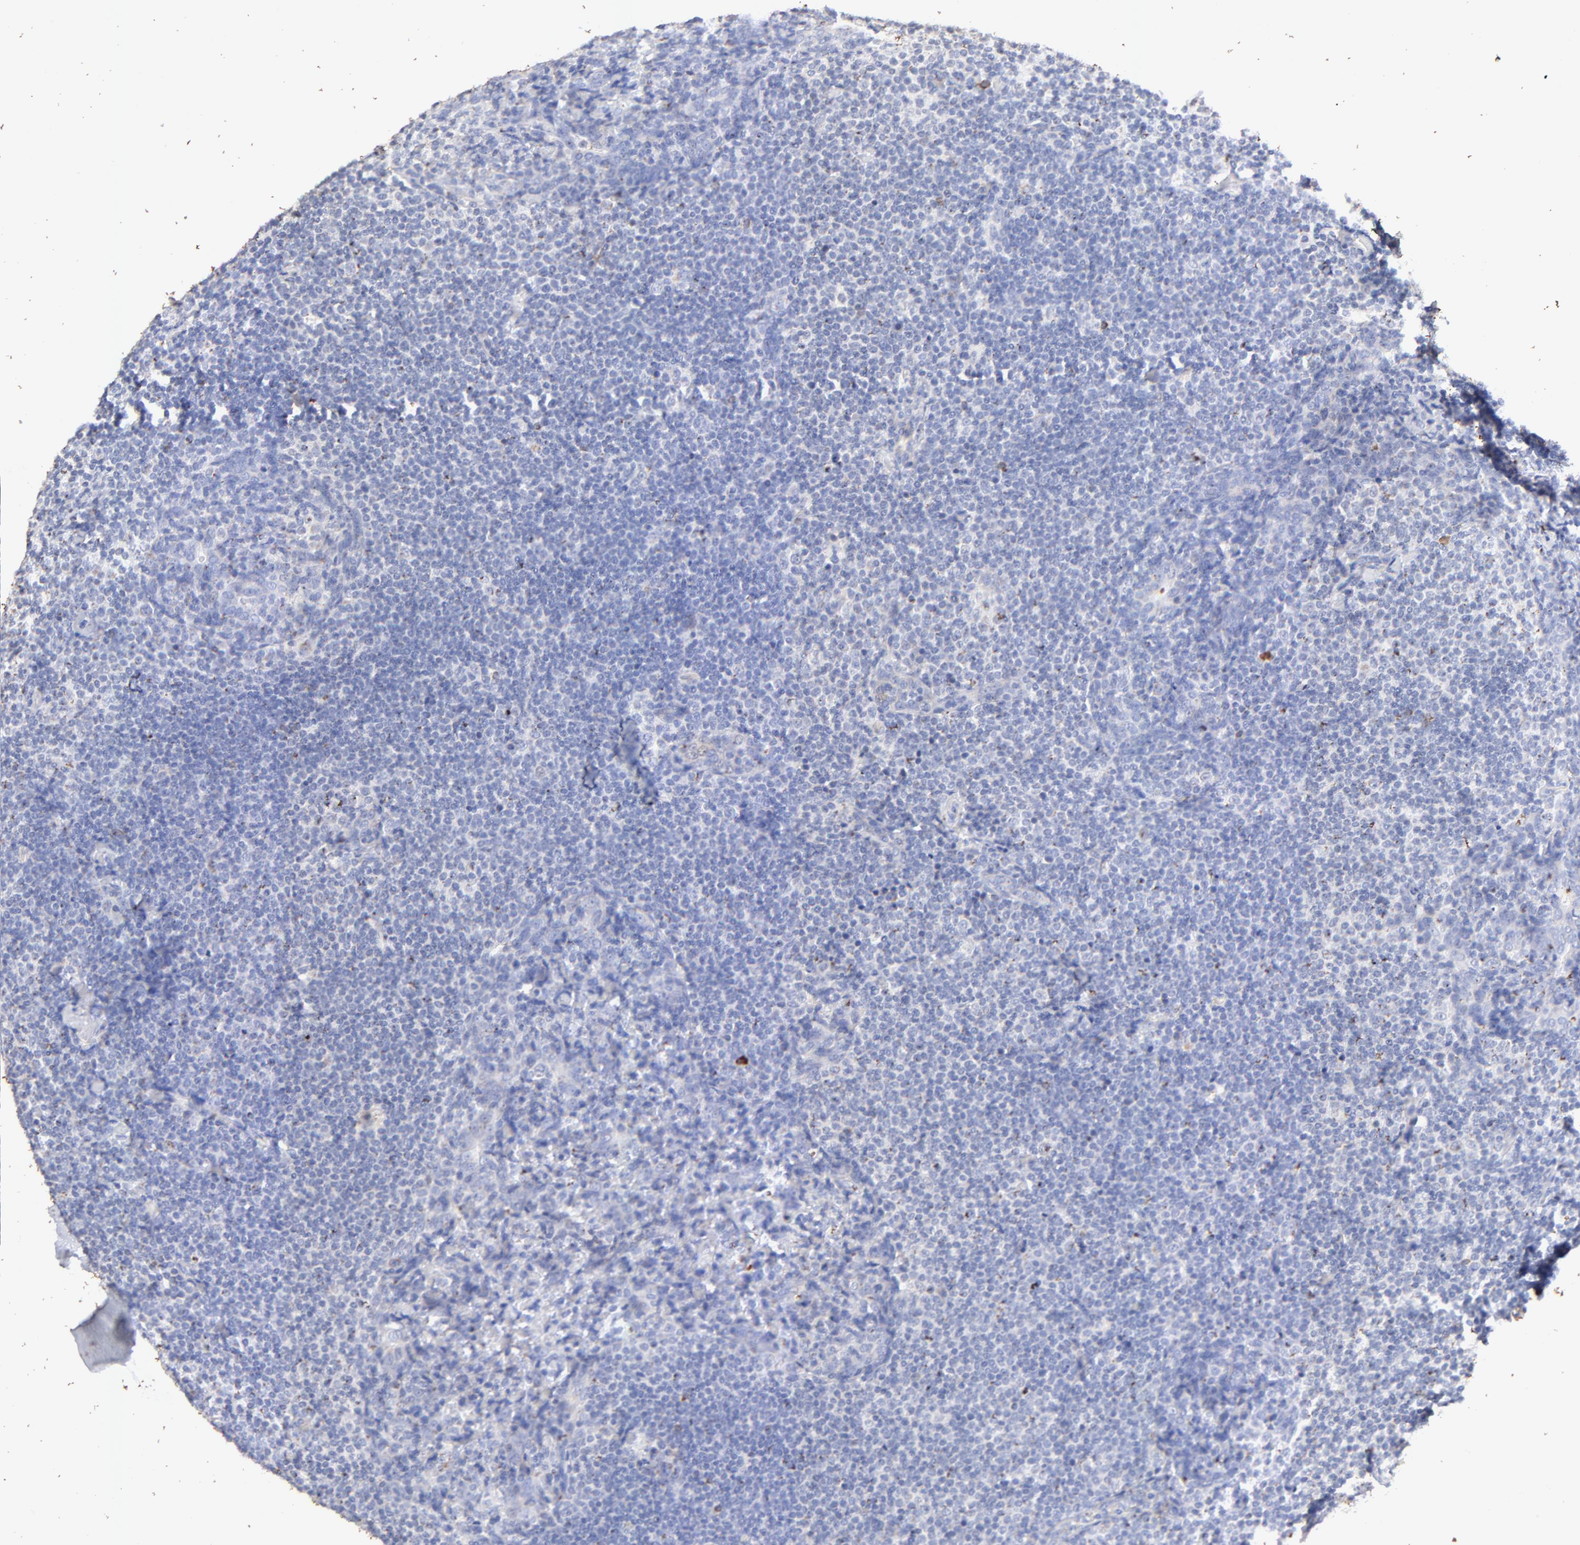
{"staining": {"intensity": "weak", "quantity": "<25%", "location": "cytoplasmic/membranous"}, "tissue": "lymph node", "cell_type": "Germinal center cells", "image_type": "normal", "snomed": [{"axis": "morphology", "description": "Normal tissue, NOS"}, {"axis": "morphology", "description": "Uncertain malignant potential"}, {"axis": "topography", "description": "Lymph node"}, {"axis": "topography", "description": "Salivary gland, NOS"}], "caption": "A high-resolution image shows IHC staining of normal lymph node, which displays no significant staining in germinal center cells. (Brightfield microscopy of DAB IHC at high magnification).", "gene": "IGLV7", "patient": {"sex": "female", "age": 51}}